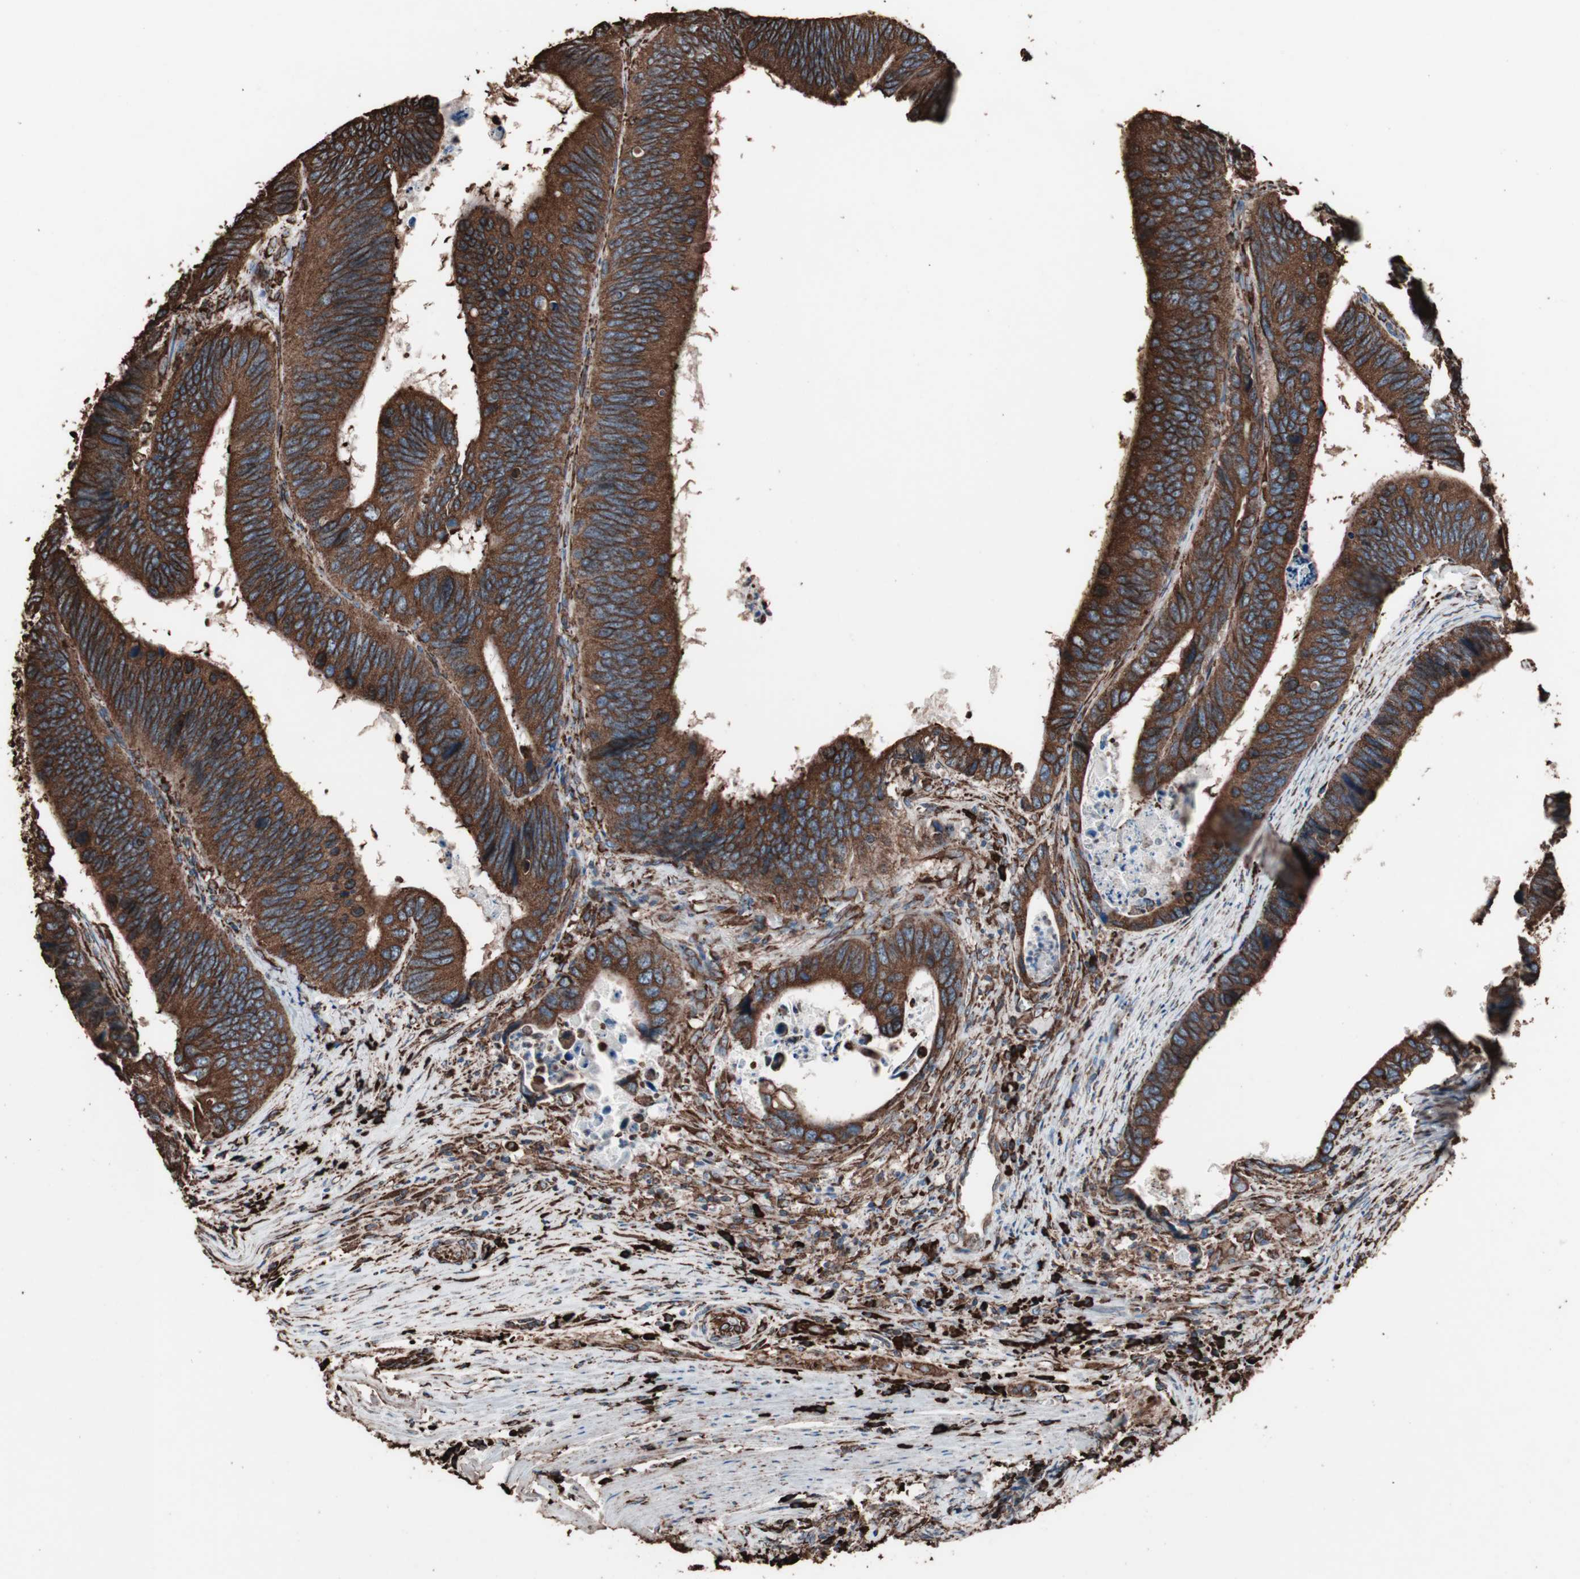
{"staining": {"intensity": "strong", "quantity": ">75%", "location": "cytoplasmic/membranous"}, "tissue": "colorectal cancer", "cell_type": "Tumor cells", "image_type": "cancer", "snomed": [{"axis": "morphology", "description": "Adenocarcinoma, NOS"}, {"axis": "topography", "description": "Colon"}], "caption": "High-power microscopy captured an IHC micrograph of colorectal cancer, revealing strong cytoplasmic/membranous positivity in approximately >75% of tumor cells.", "gene": "HSP90B1", "patient": {"sex": "male", "age": 72}}